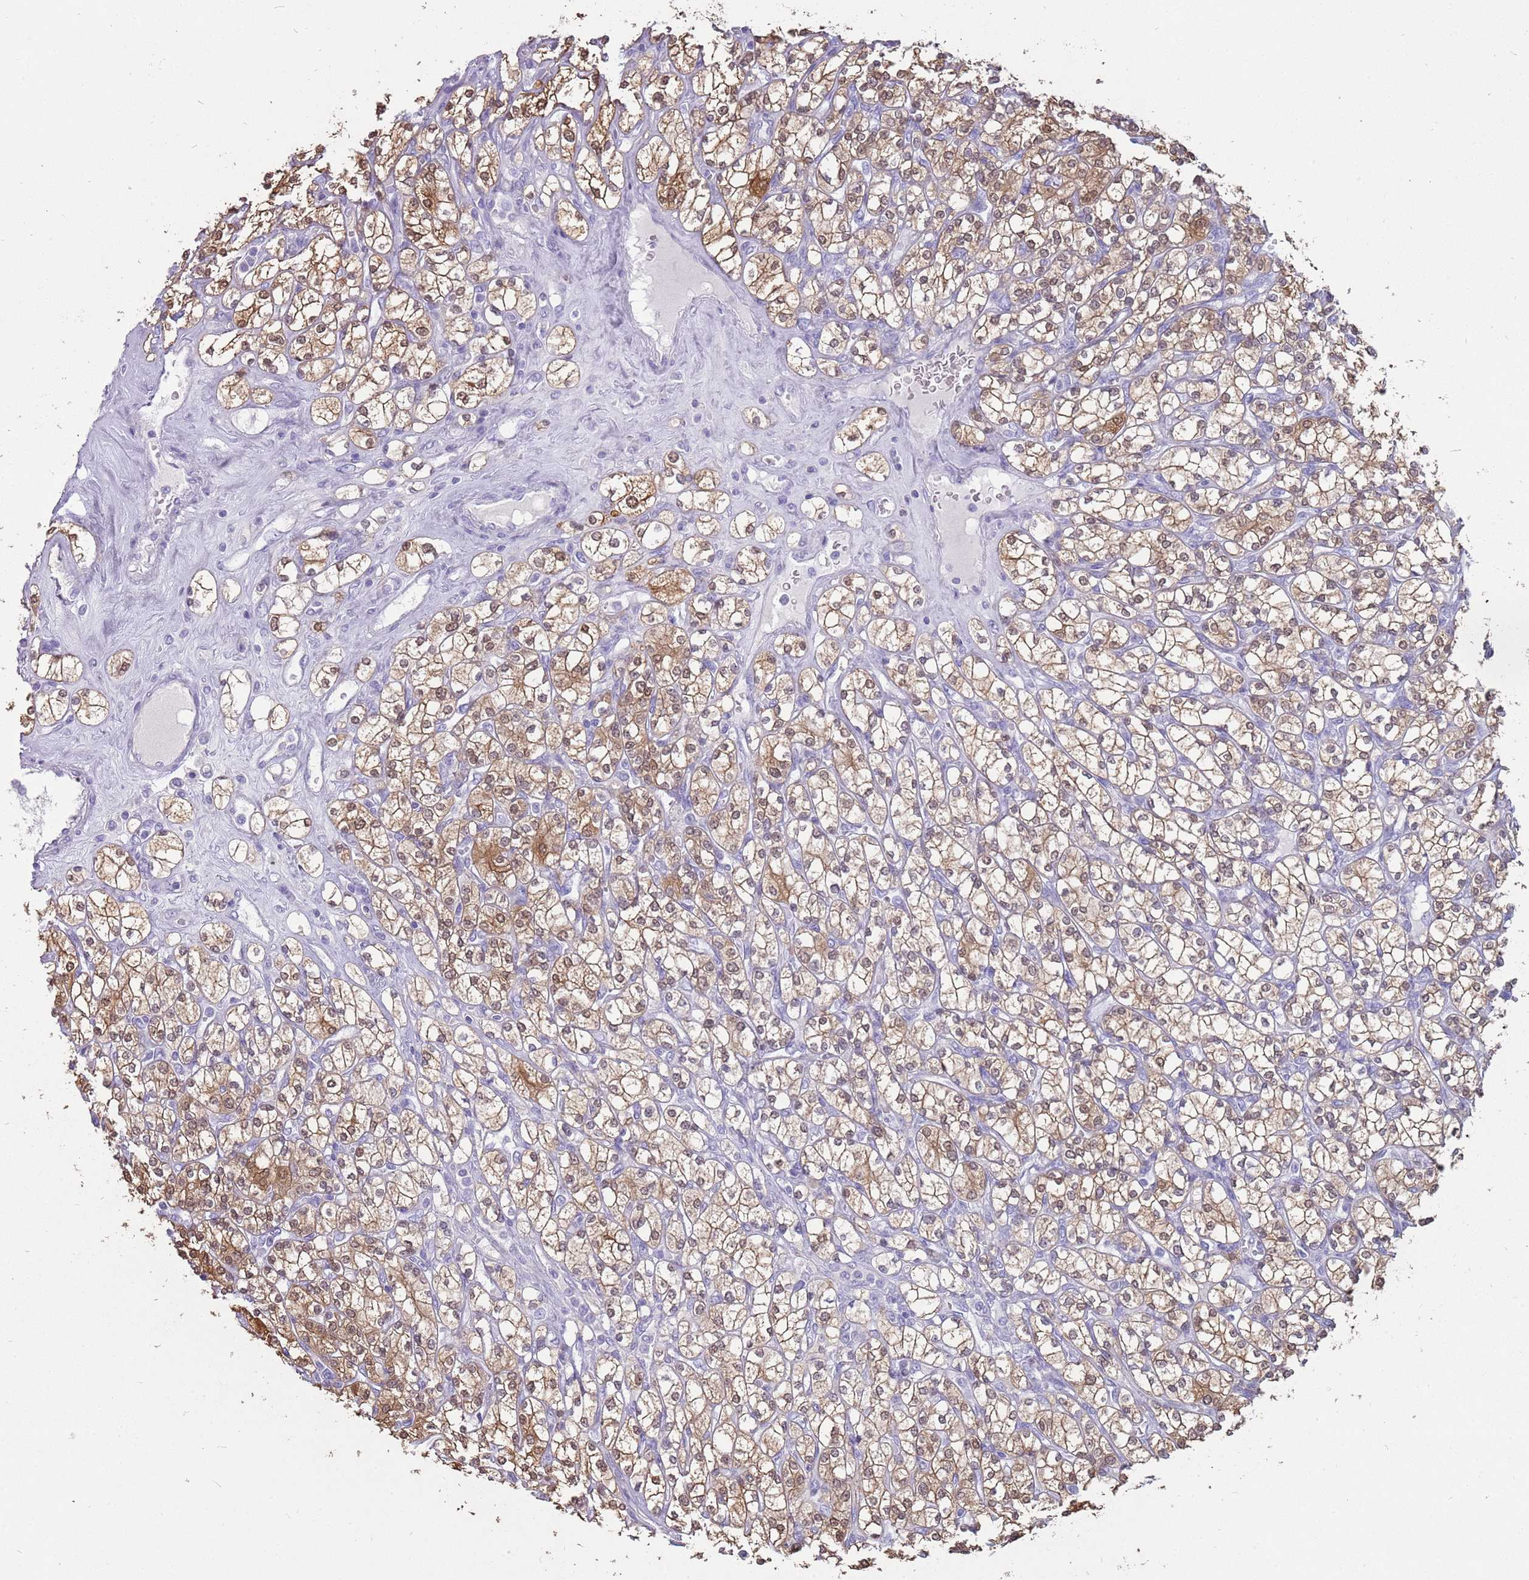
{"staining": {"intensity": "moderate", "quantity": ">75%", "location": "cytoplasmic/membranous,nuclear"}, "tissue": "renal cancer", "cell_type": "Tumor cells", "image_type": "cancer", "snomed": [{"axis": "morphology", "description": "Adenocarcinoma, NOS"}, {"axis": "topography", "description": "Kidney"}], "caption": "The histopathology image shows immunohistochemical staining of renal cancer. There is moderate cytoplasmic/membranous and nuclear positivity is present in about >75% of tumor cells.", "gene": "NBPF3", "patient": {"sex": "male", "age": 77}}